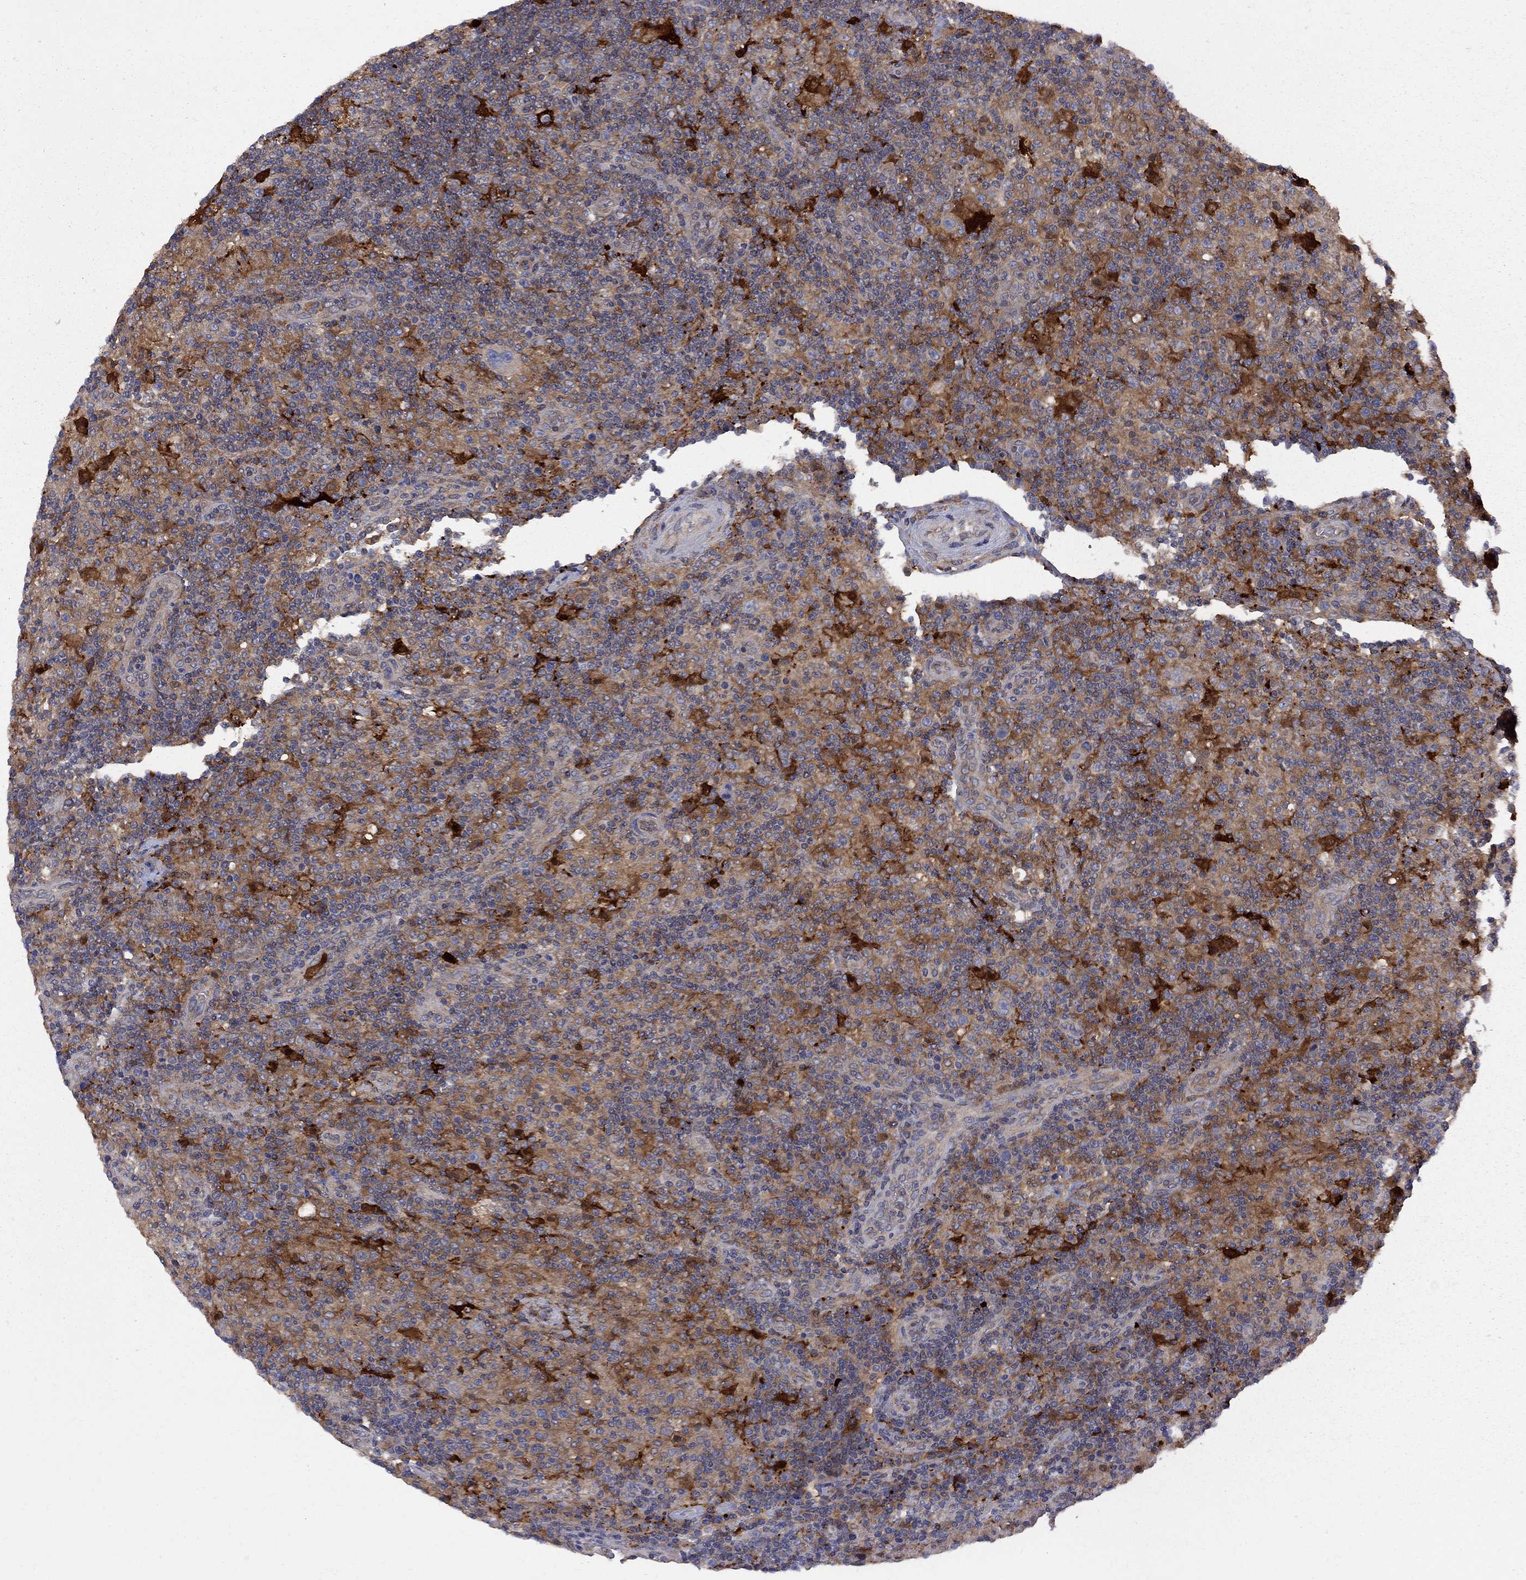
{"staining": {"intensity": "negative", "quantity": "none", "location": "none"}, "tissue": "lymphoma", "cell_type": "Tumor cells", "image_type": "cancer", "snomed": [{"axis": "morphology", "description": "Hodgkin's disease, NOS"}, {"axis": "topography", "description": "Lymph node"}], "caption": "Tumor cells are negative for brown protein staining in lymphoma.", "gene": "MTHFR", "patient": {"sex": "male", "age": 70}}